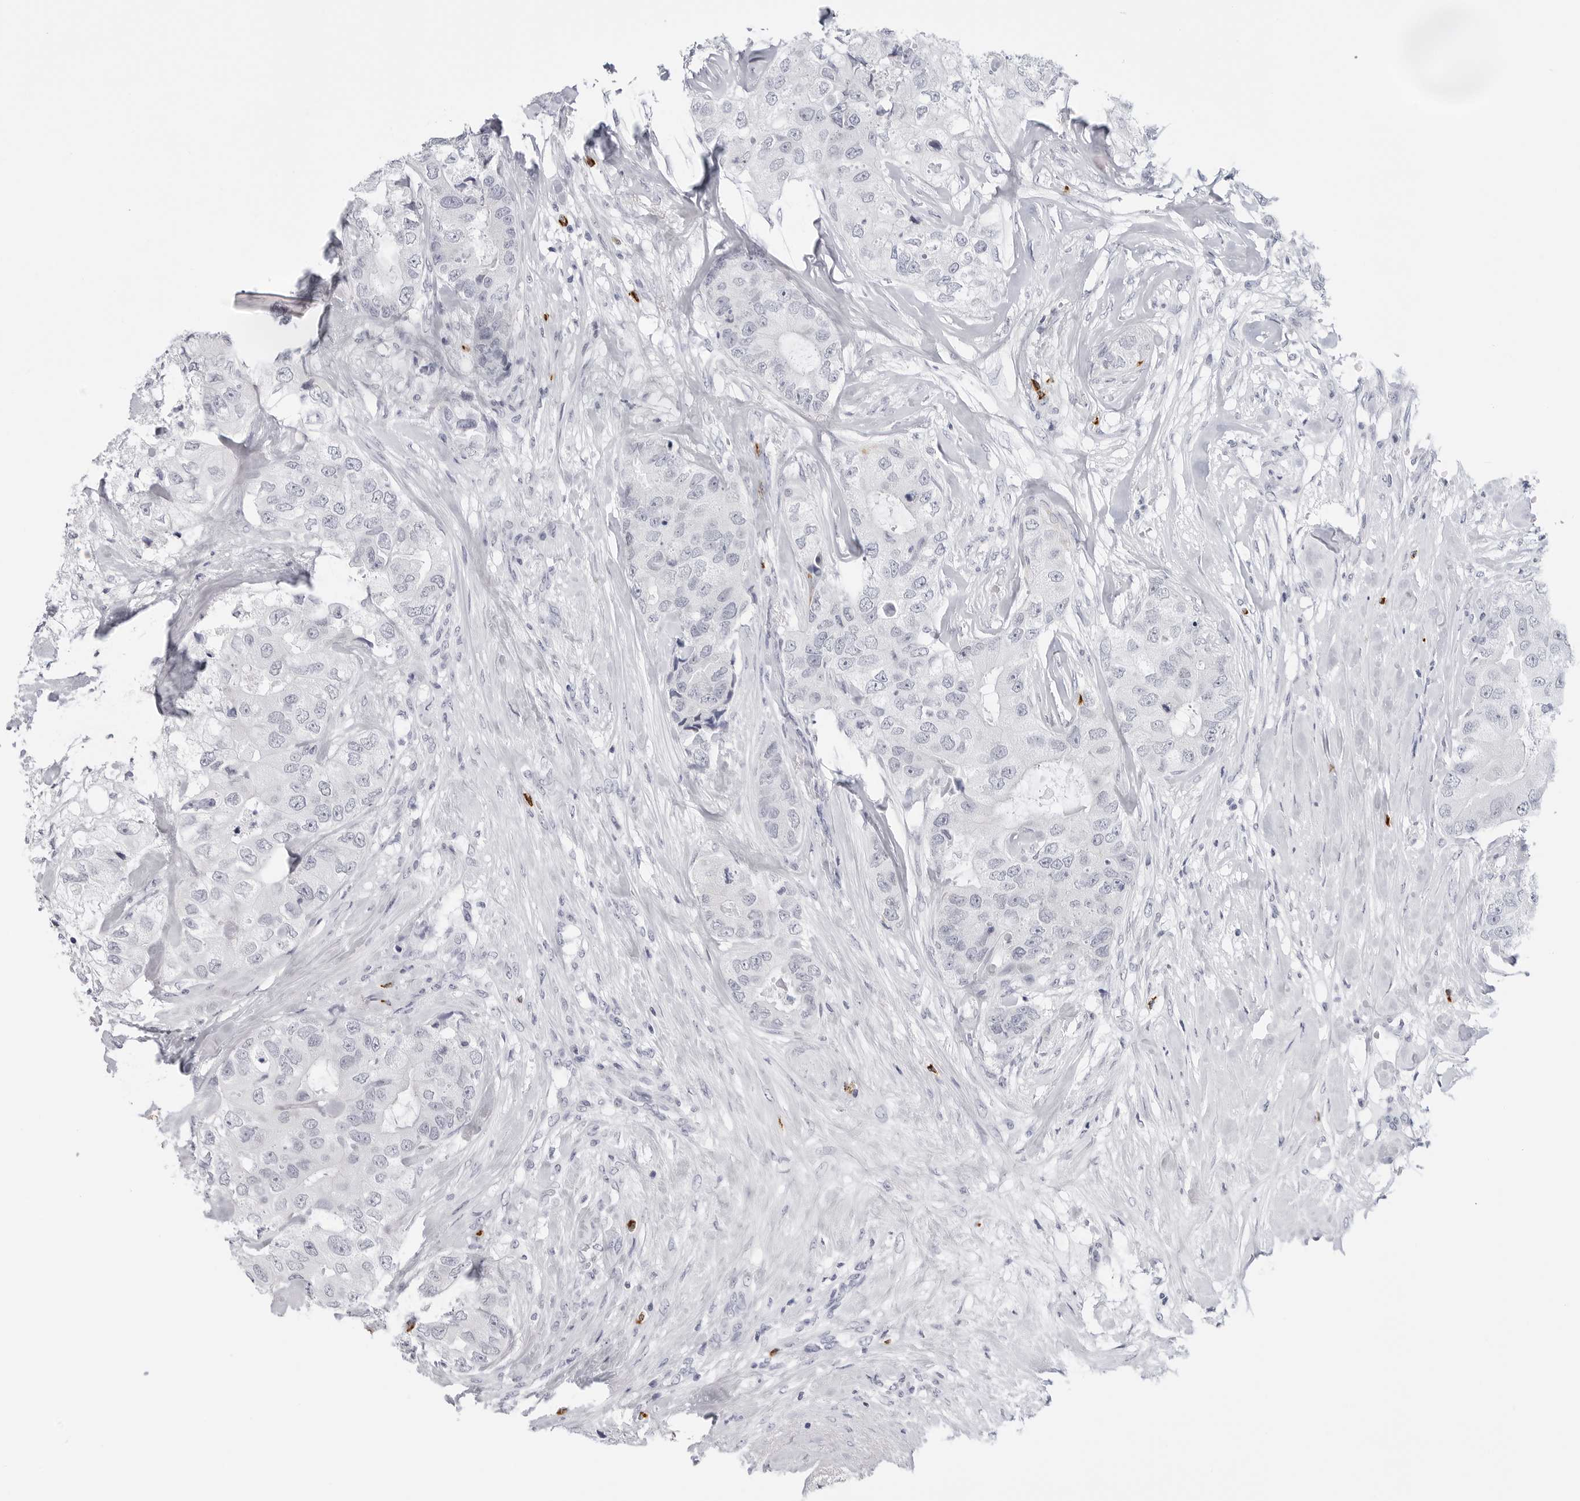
{"staining": {"intensity": "negative", "quantity": "none", "location": "none"}, "tissue": "breast cancer", "cell_type": "Tumor cells", "image_type": "cancer", "snomed": [{"axis": "morphology", "description": "Duct carcinoma"}, {"axis": "topography", "description": "Breast"}], "caption": "Immunohistochemical staining of human breast intraductal carcinoma displays no significant expression in tumor cells.", "gene": "HSPB7", "patient": {"sex": "female", "age": 62}}